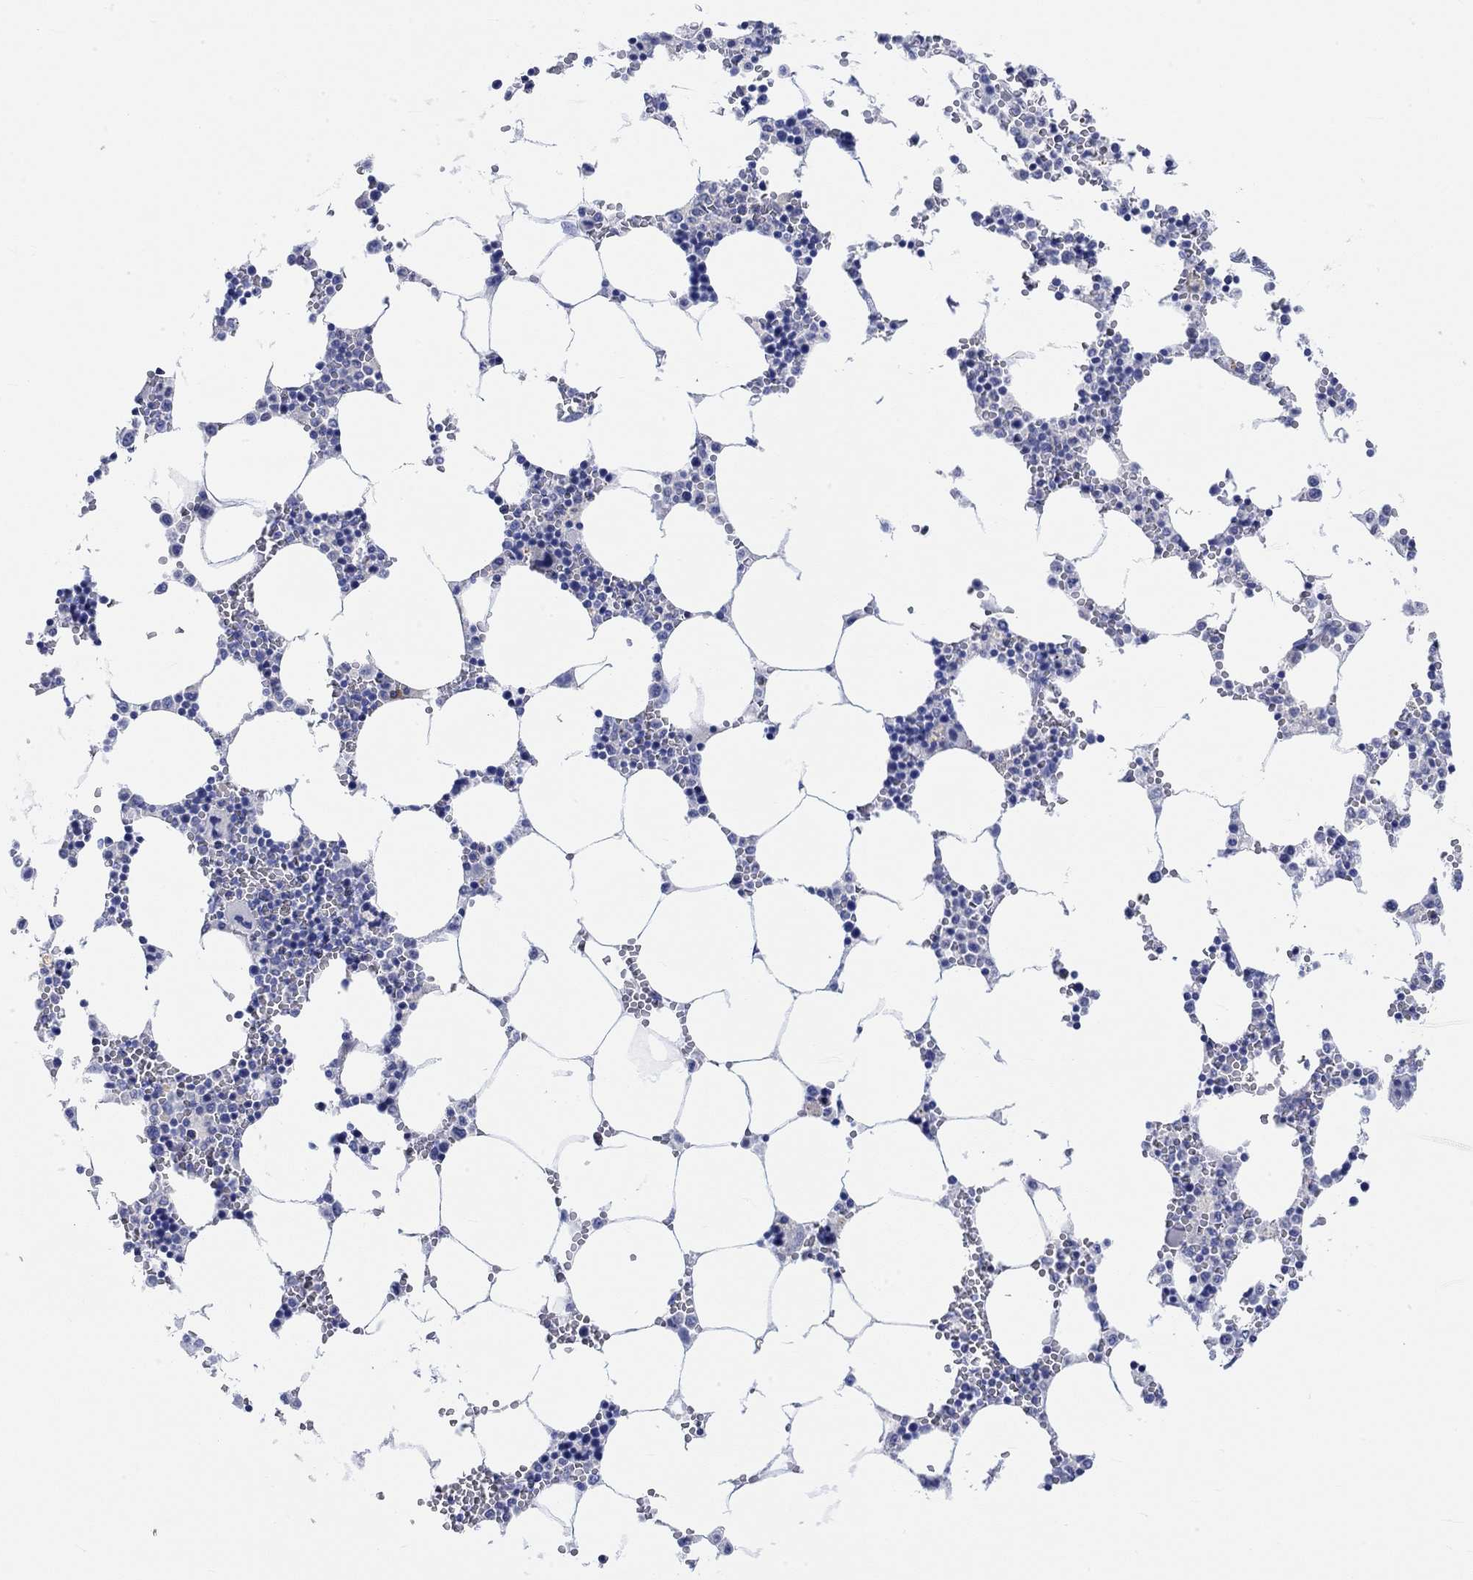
{"staining": {"intensity": "negative", "quantity": "none", "location": "none"}, "tissue": "bone marrow", "cell_type": "Hematopoietic cells", "image_type": "normal", "snomed": [{"axis": "morphology", "description": "Normal tissue, NOS"}, {"axis": "topography", "description": "Bone marrow"}], "caption": "Image shows no protein staining in hematopoietic cells of benign bone marrow. (Brightfield microscopy of DAB (3,3'-diaminobenzidine) IHC at high magnification).", "gene": "REEP6", "patient": {"sex": "female", "age": 64}}